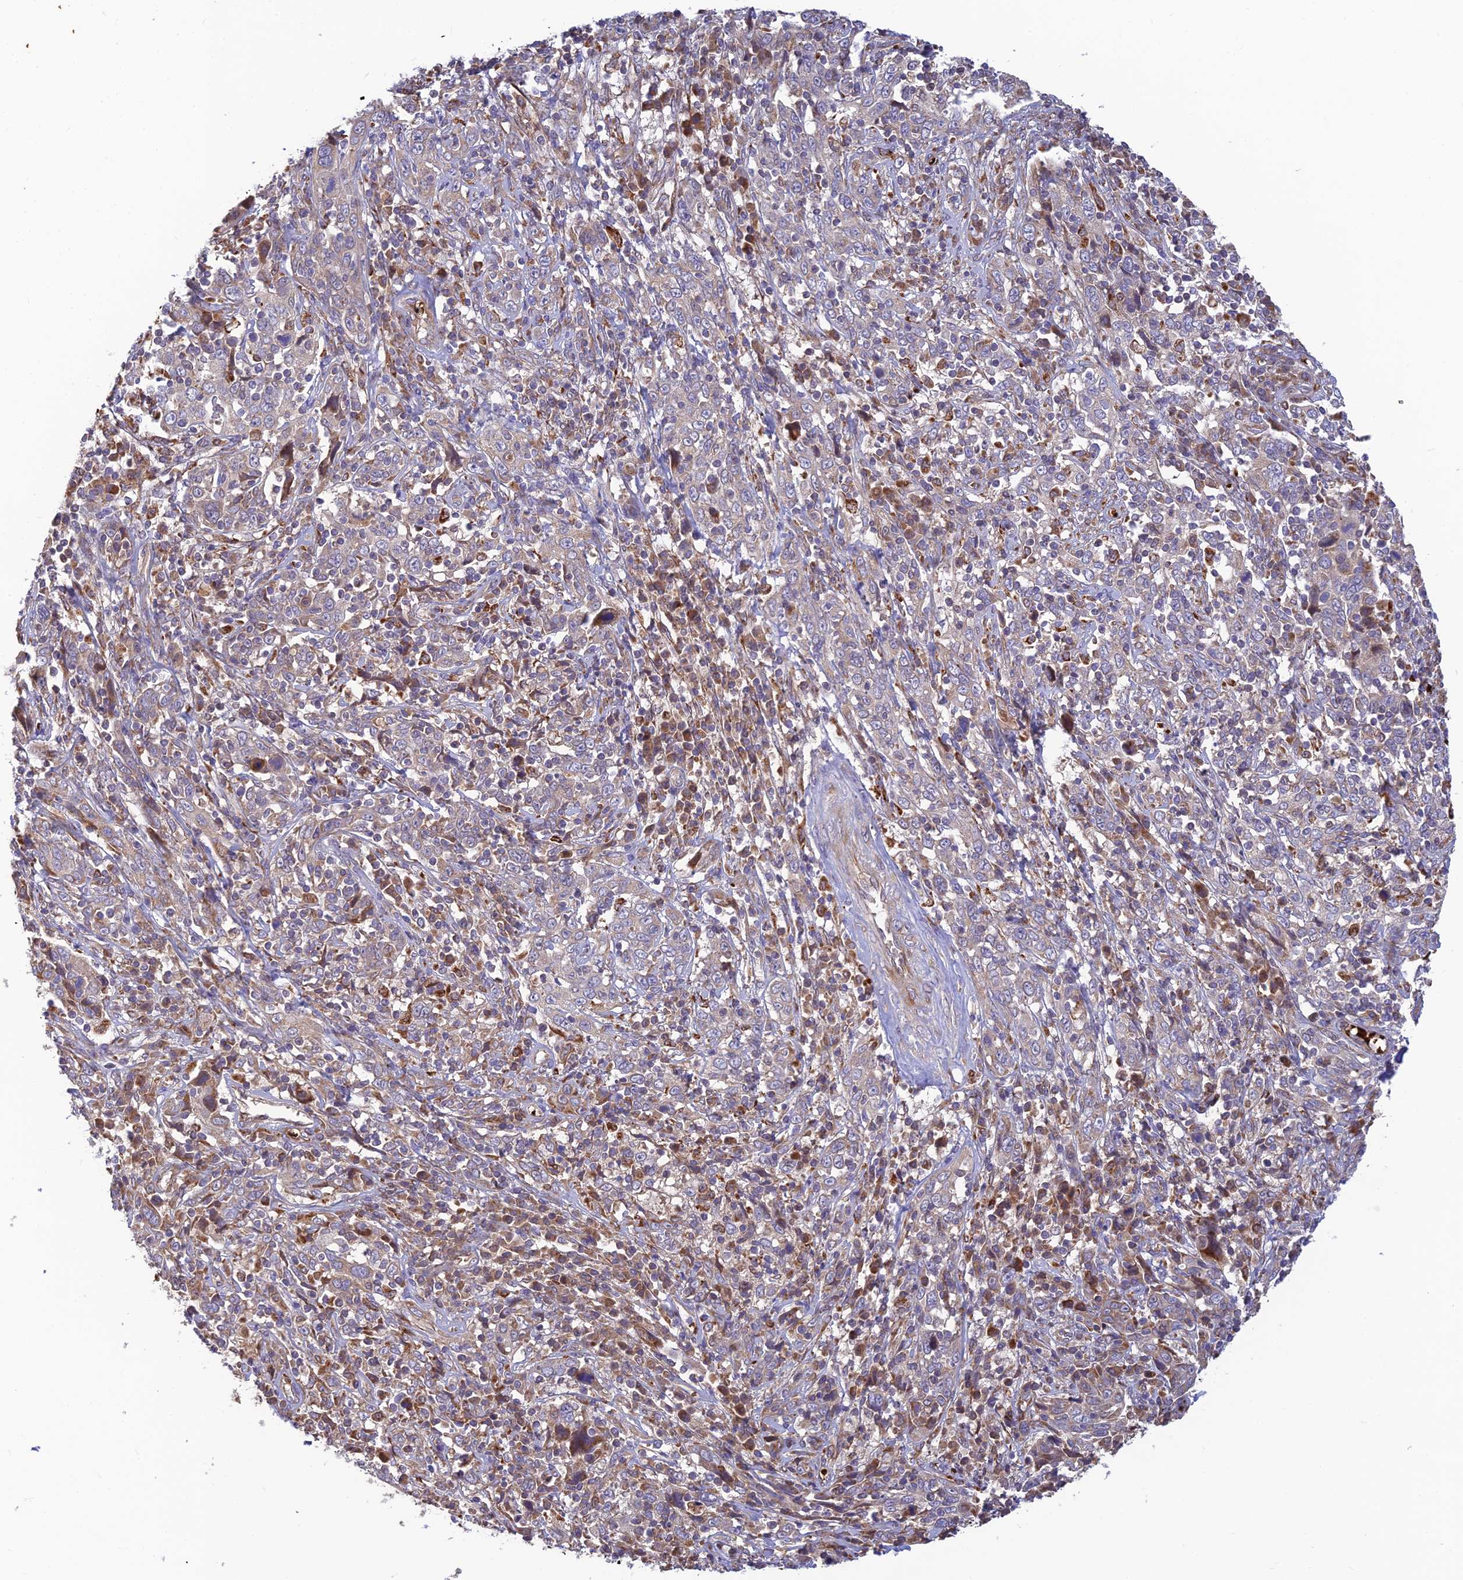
{"staining": {"intensity": "negative", "quantity": "none", "location": "none"}, "tissue": "cervical cancer", "cell_type": "Tumor cells", "image_type": "cancer", "snomed": [{"axis": "morphology", "description": "Squamous cell carcinoma, NOS"}, {"axis": "topography", "description": "Cervix"}], "caption": "The immunohistochemistry (IHC) histopathology image has no significant staining in tumor cells of squamous cell carcinoma (cervical) tissue.", "gene": "UFSP2", "patient": {"sex": "female", "age": 46}}